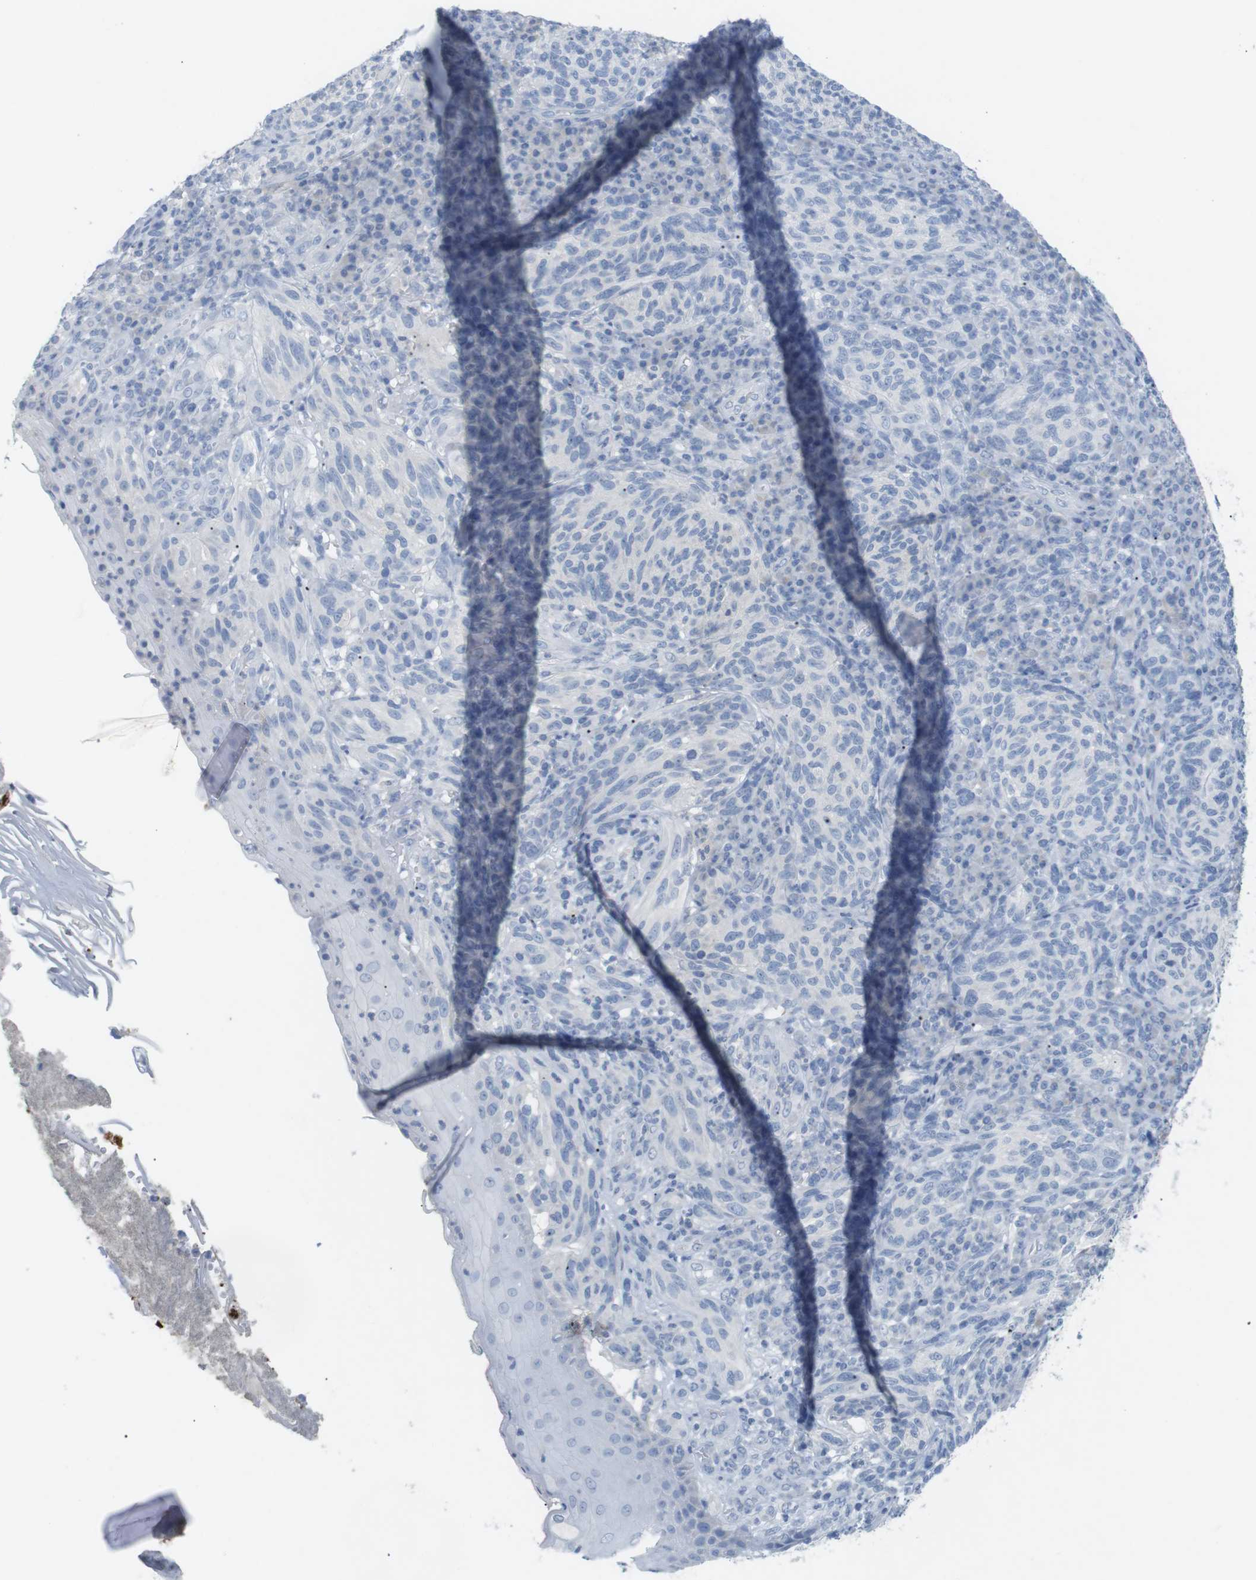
{"staining": {"intensity": "negative", "quantity": "none", "location": "none"}, "tissue": "melanoma", "cell_type": "Tumor cells", "image_type": "cancer", "snomed": [{"axis": "morphology", "description": "Malignant melanoma, NOS"}, {"axis": "topography", "description": "Skin"}], "caption": "There is no significant positivity in tumor cells of melanoma.", "gene": "HBG2", "patient": {"sex": "female", "age": 73}}